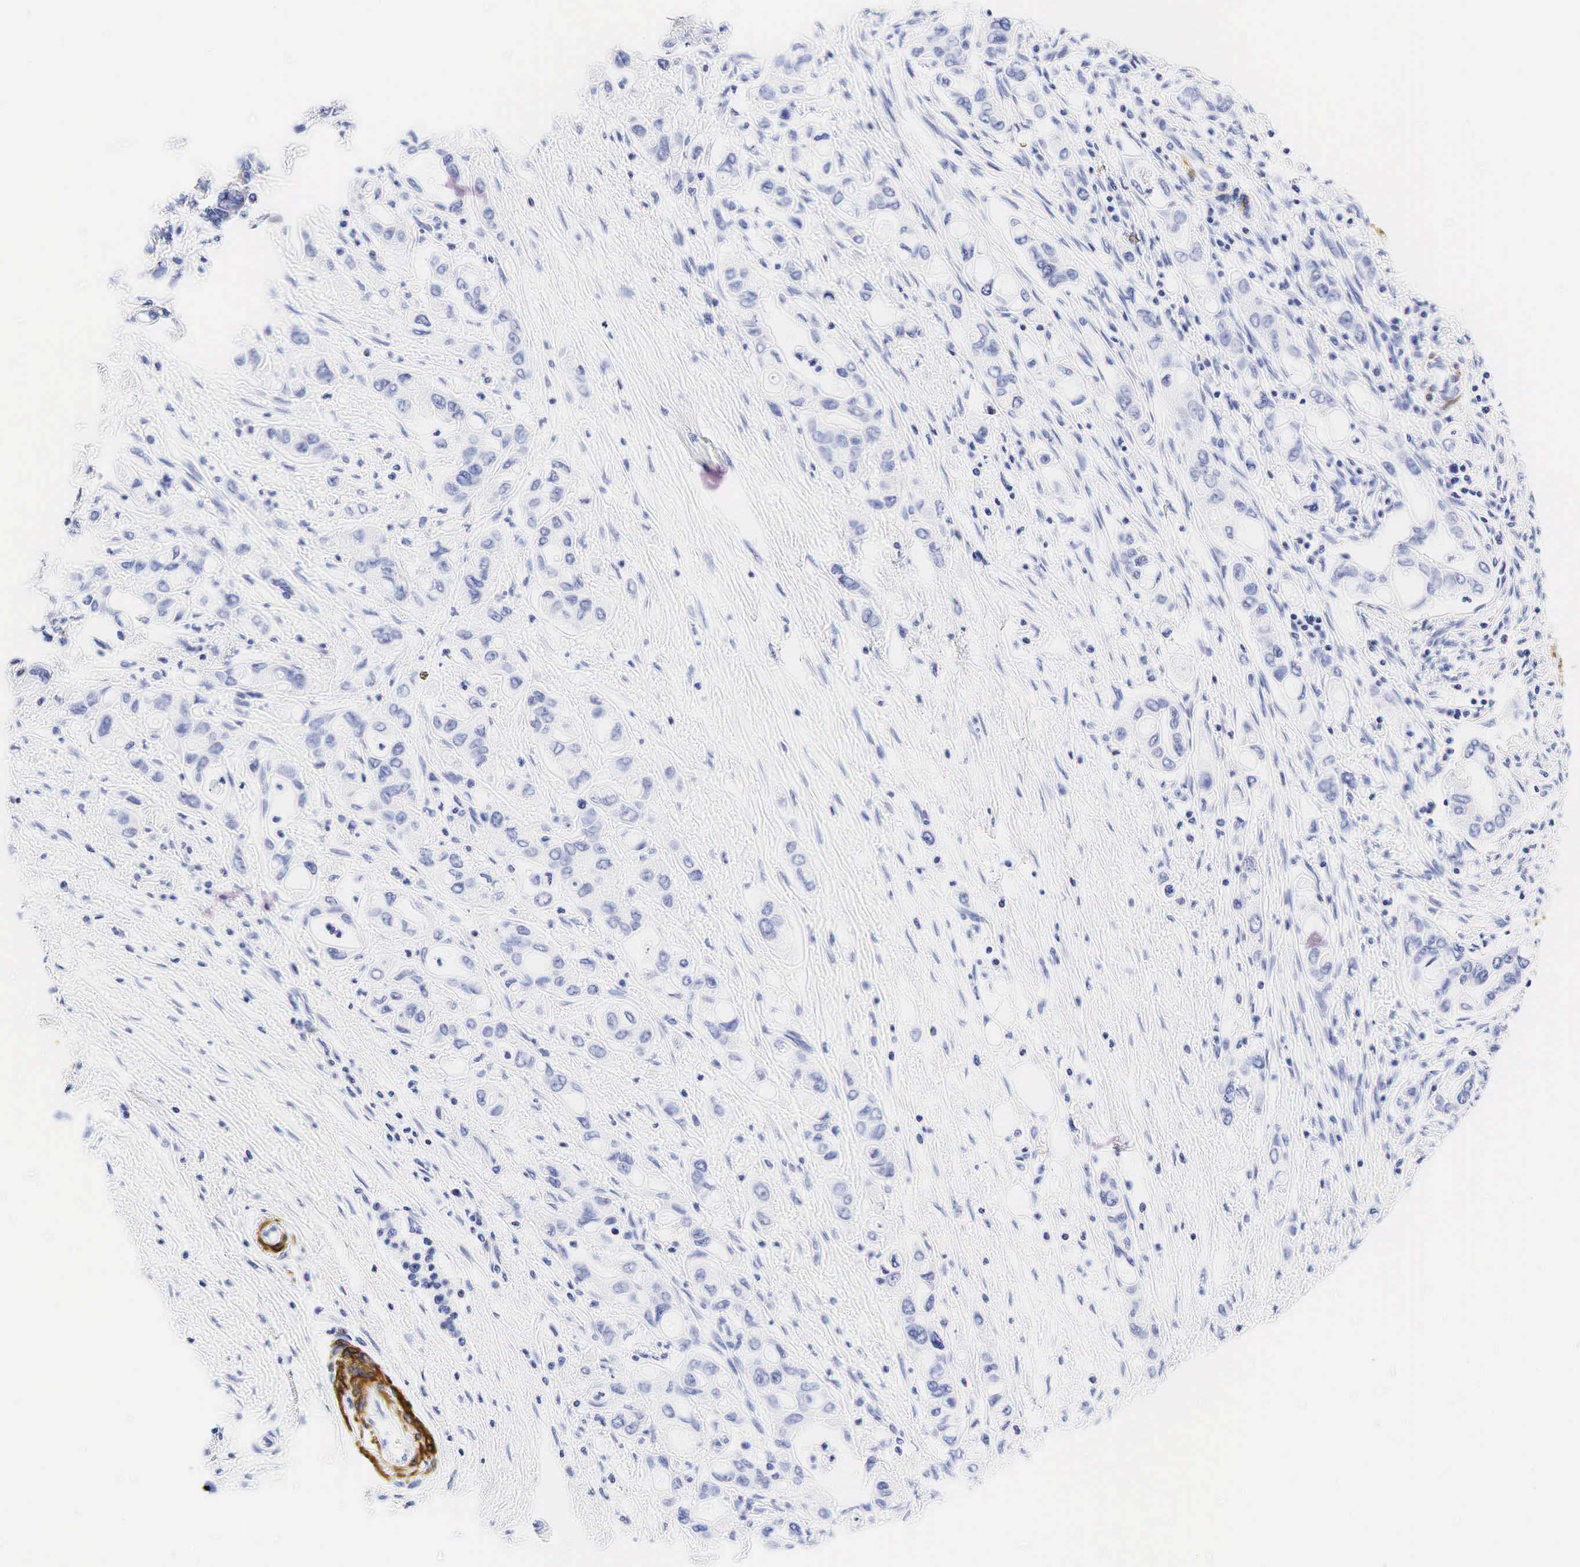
{"staining": {"intensity": "negative", "quantity": "none", "location": "none"}, "tissue": "pancreatic cancer", "cell_type": "Tumor cells", "image_type": "cancer", "snomed": [{"axis": "morphology", "description": "Adenocarcinoma, NOS"}, {"axis": "topography", "description": "Pancreas"}], "caption": "Pancreatic adenocarcinoma was stained to show a protein in brown. There is no significant expression in tumor cells.", "gene": "CALD1", "patient": {"sex": "female", "age": 57}}